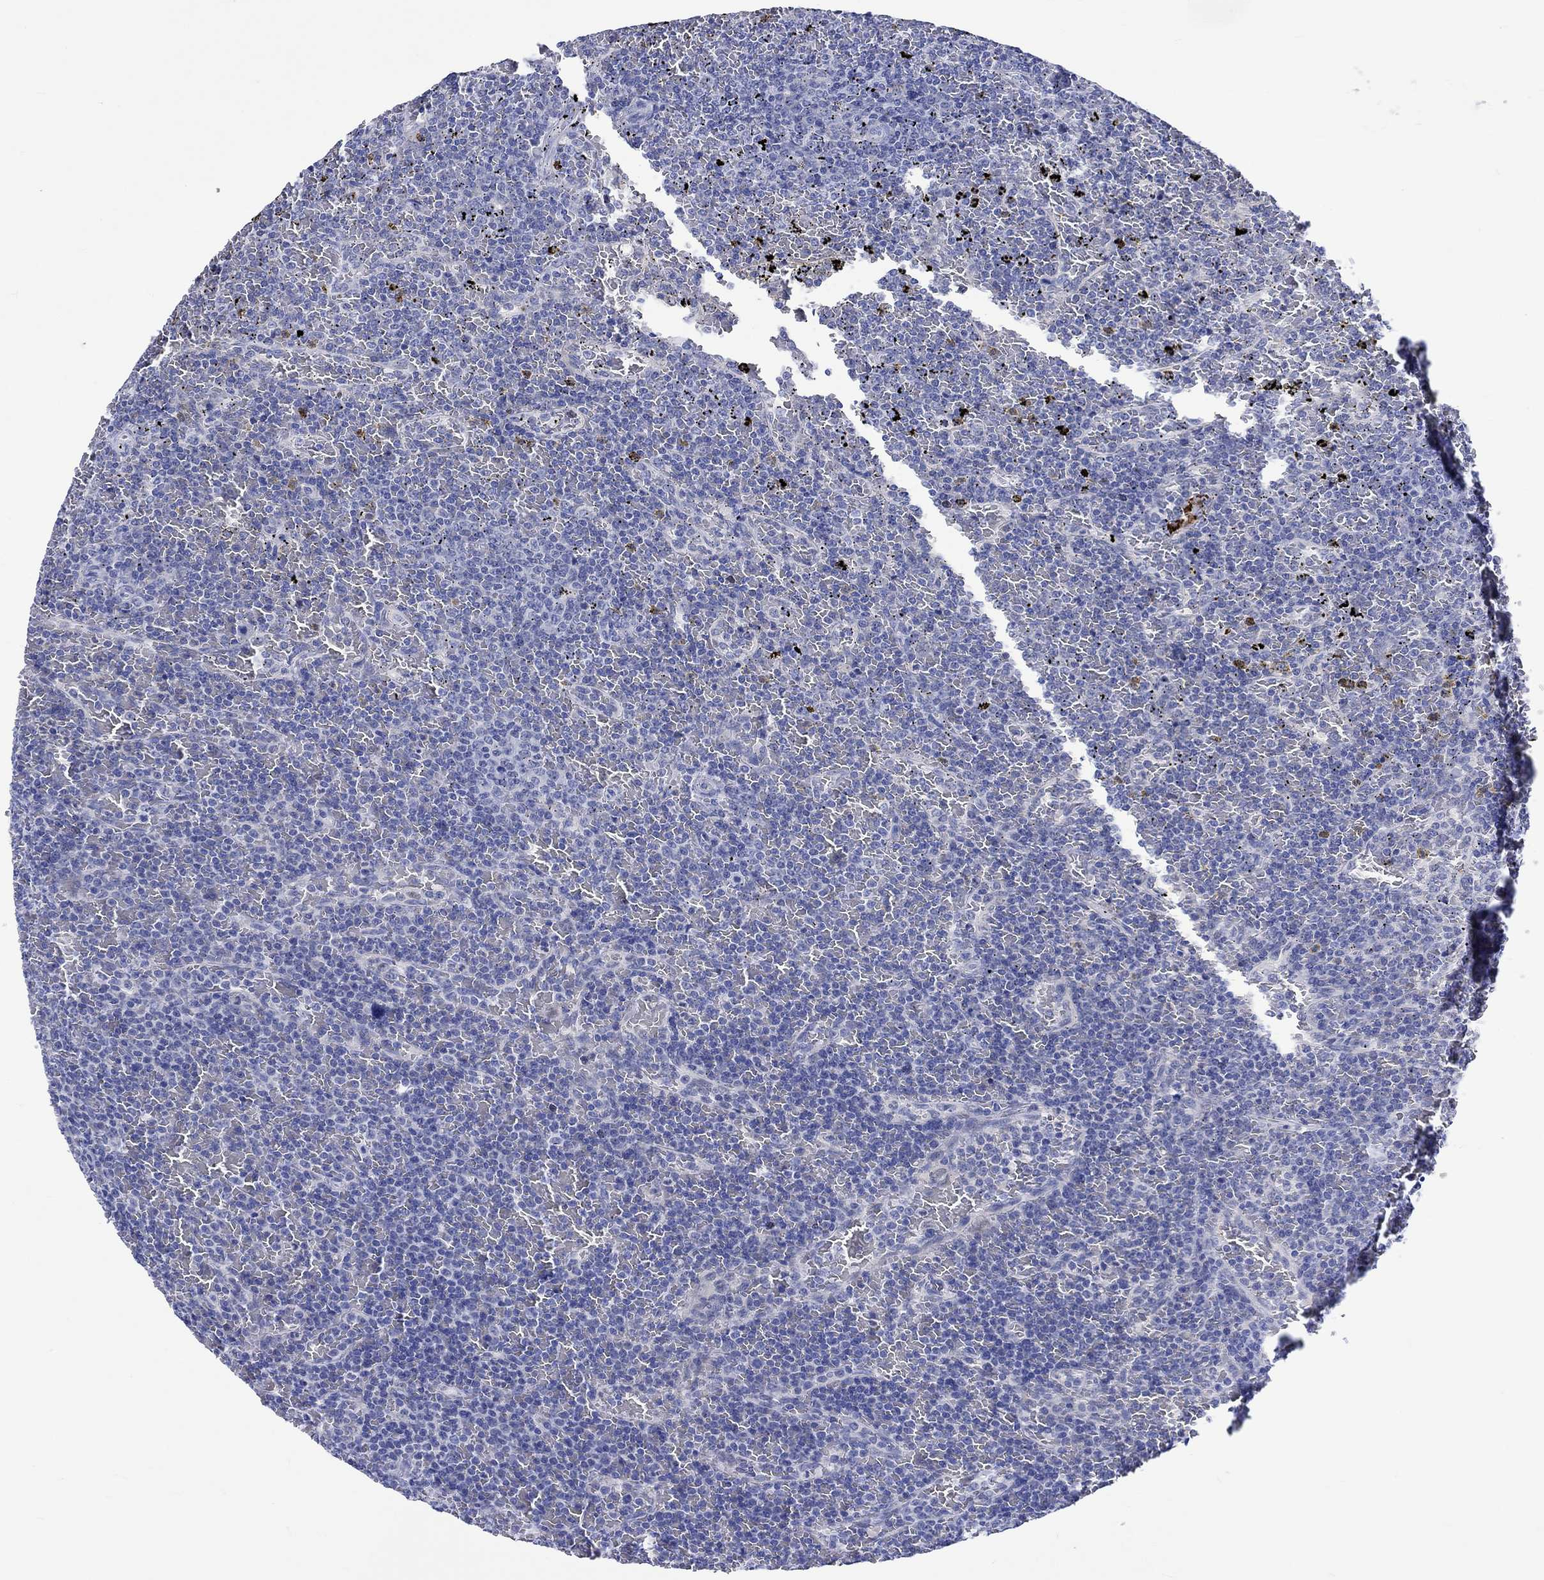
{"staining": {"intensity": "negative", "quantity": "none", "location": "none"}, "tissue": "lymphoma", "cell_type": "Tumor cells", "image_type": "cancer", "snomed": [{"axis": "morphology", "description": "Malignant lymphoma, non-Hodgkin's type, Low grade"}, {"axis": "topography", "description": "Spleen"}], "caption": "Lymphoma was stained to show a protein in brown. There is no significant positivity in tumor cells.", "gene": "KLHL35", "patient": {"sex": "female", "age": 77}}